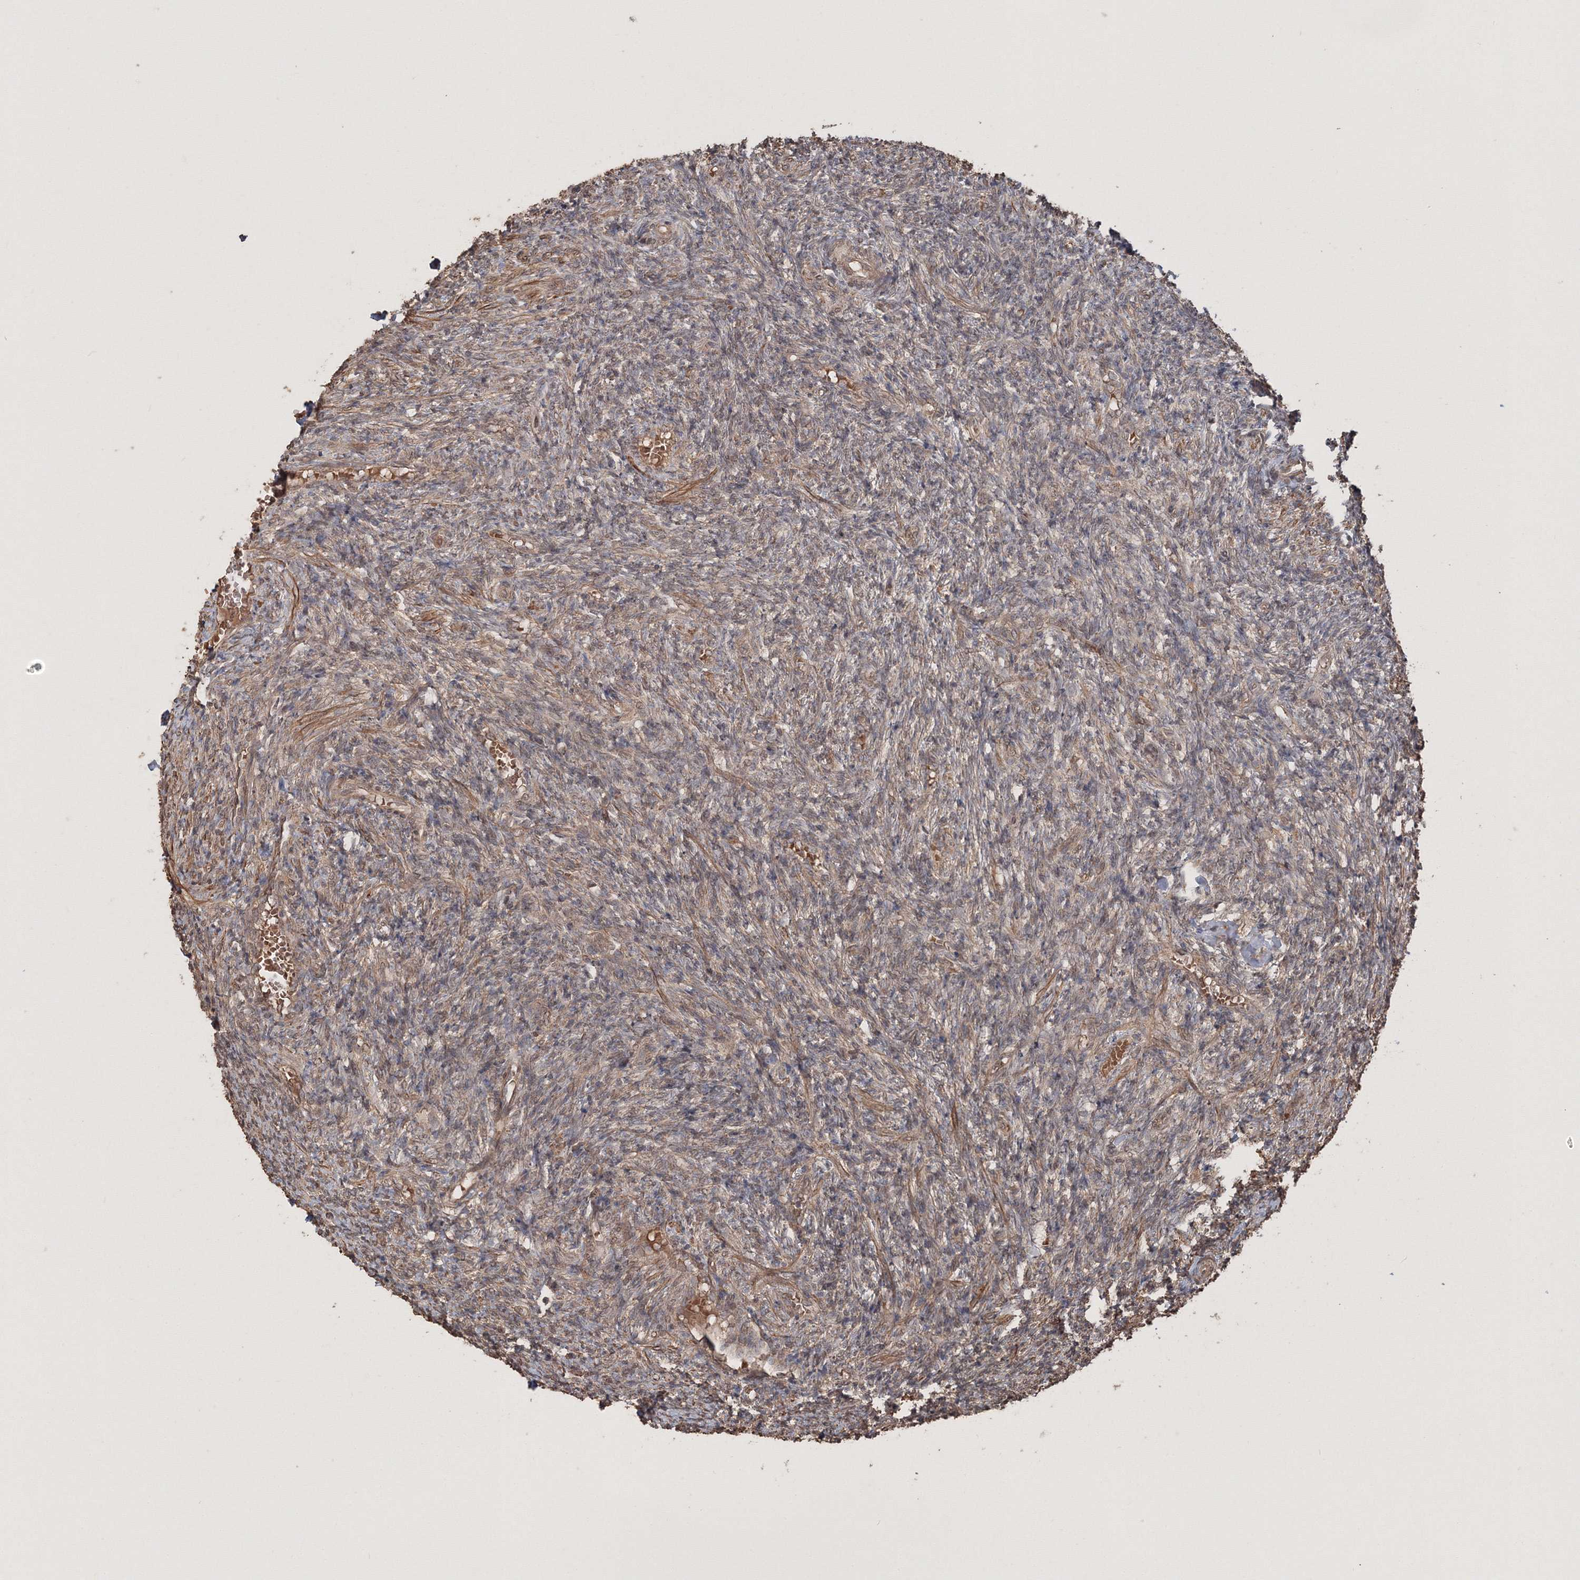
{"staining": {"intensity": "moderate", "quantity": ">75%", "location": "cytoplasmic/membranous"}, "tissue": "ovary", "cell_type": "Follicle cells", "image_type": "normal", "snomed": [{"axis": "morphology", "description": "Normal tissue, NOS"}, {"axis": "topography", "description": "Ovary"}], "caption": "Approximately >75% of follicle cells in unremarkable human ovary display moderate cytoplasmic/membranous protein positivity as visualized by brown immunohistochemical staining.", "gene": "CCDC122", "patient": {"sex": "female", "age": 27}}